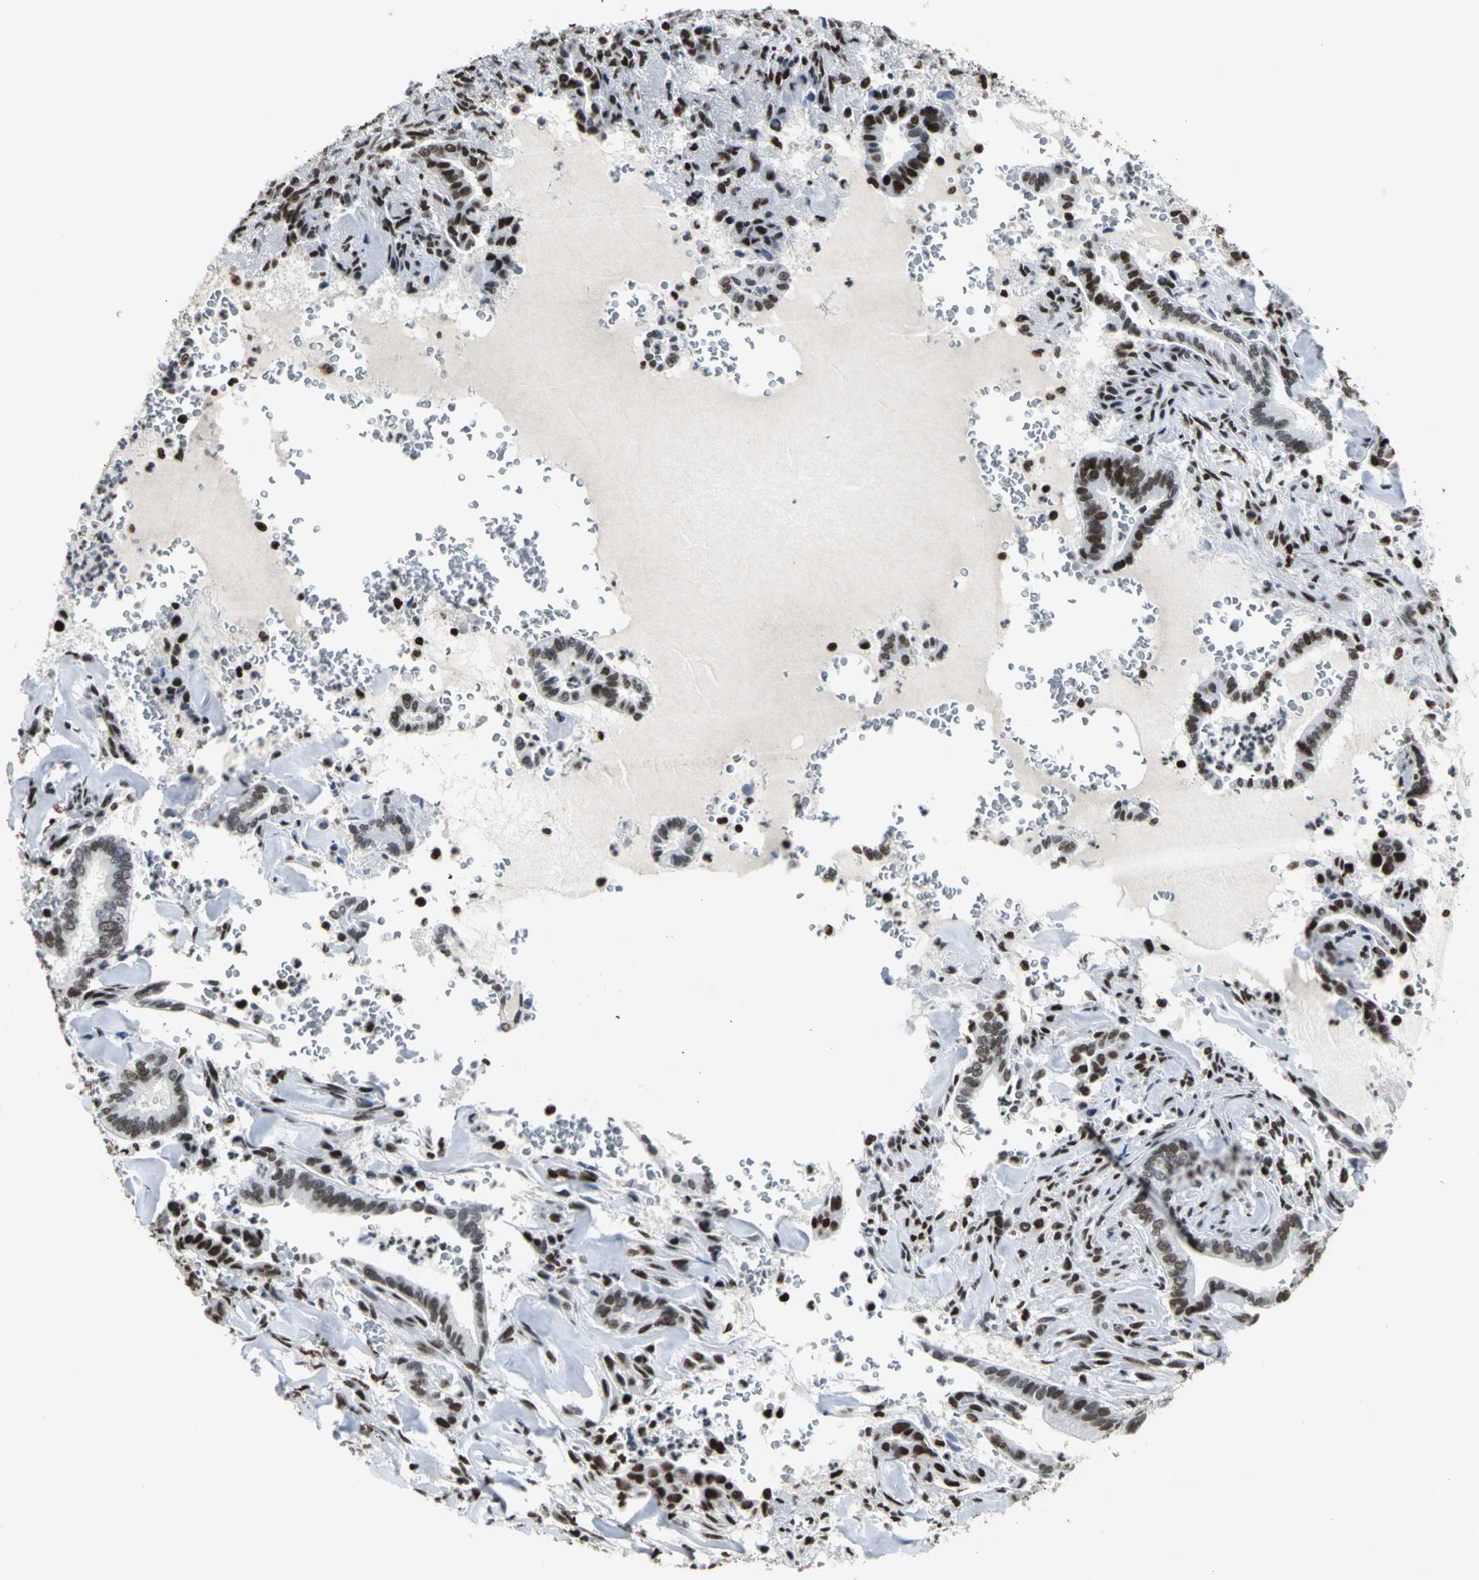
{"staining": {"intensity": "strong", "quantity": ">75%", "location": "nuclear"}, "tissue": "liver cancer", "cell_type": "Tumor cells", "image_type": "cancer", "snomed": [{"axis": "morphology", "description": "Cholangiocarcinoma"}, {"axis": "topography", "description": "Liver"}], "caption": "Liver cancer (cholangiocarcinoma) stained with IHC exhibits strong nuclear staining in approximately >75% of tumor cells. The protein of interest is shown in brown color, while the nuclei are stained blue.", "gene": "HNRNPD", "patient": {"sex": "female", "age": 67}}